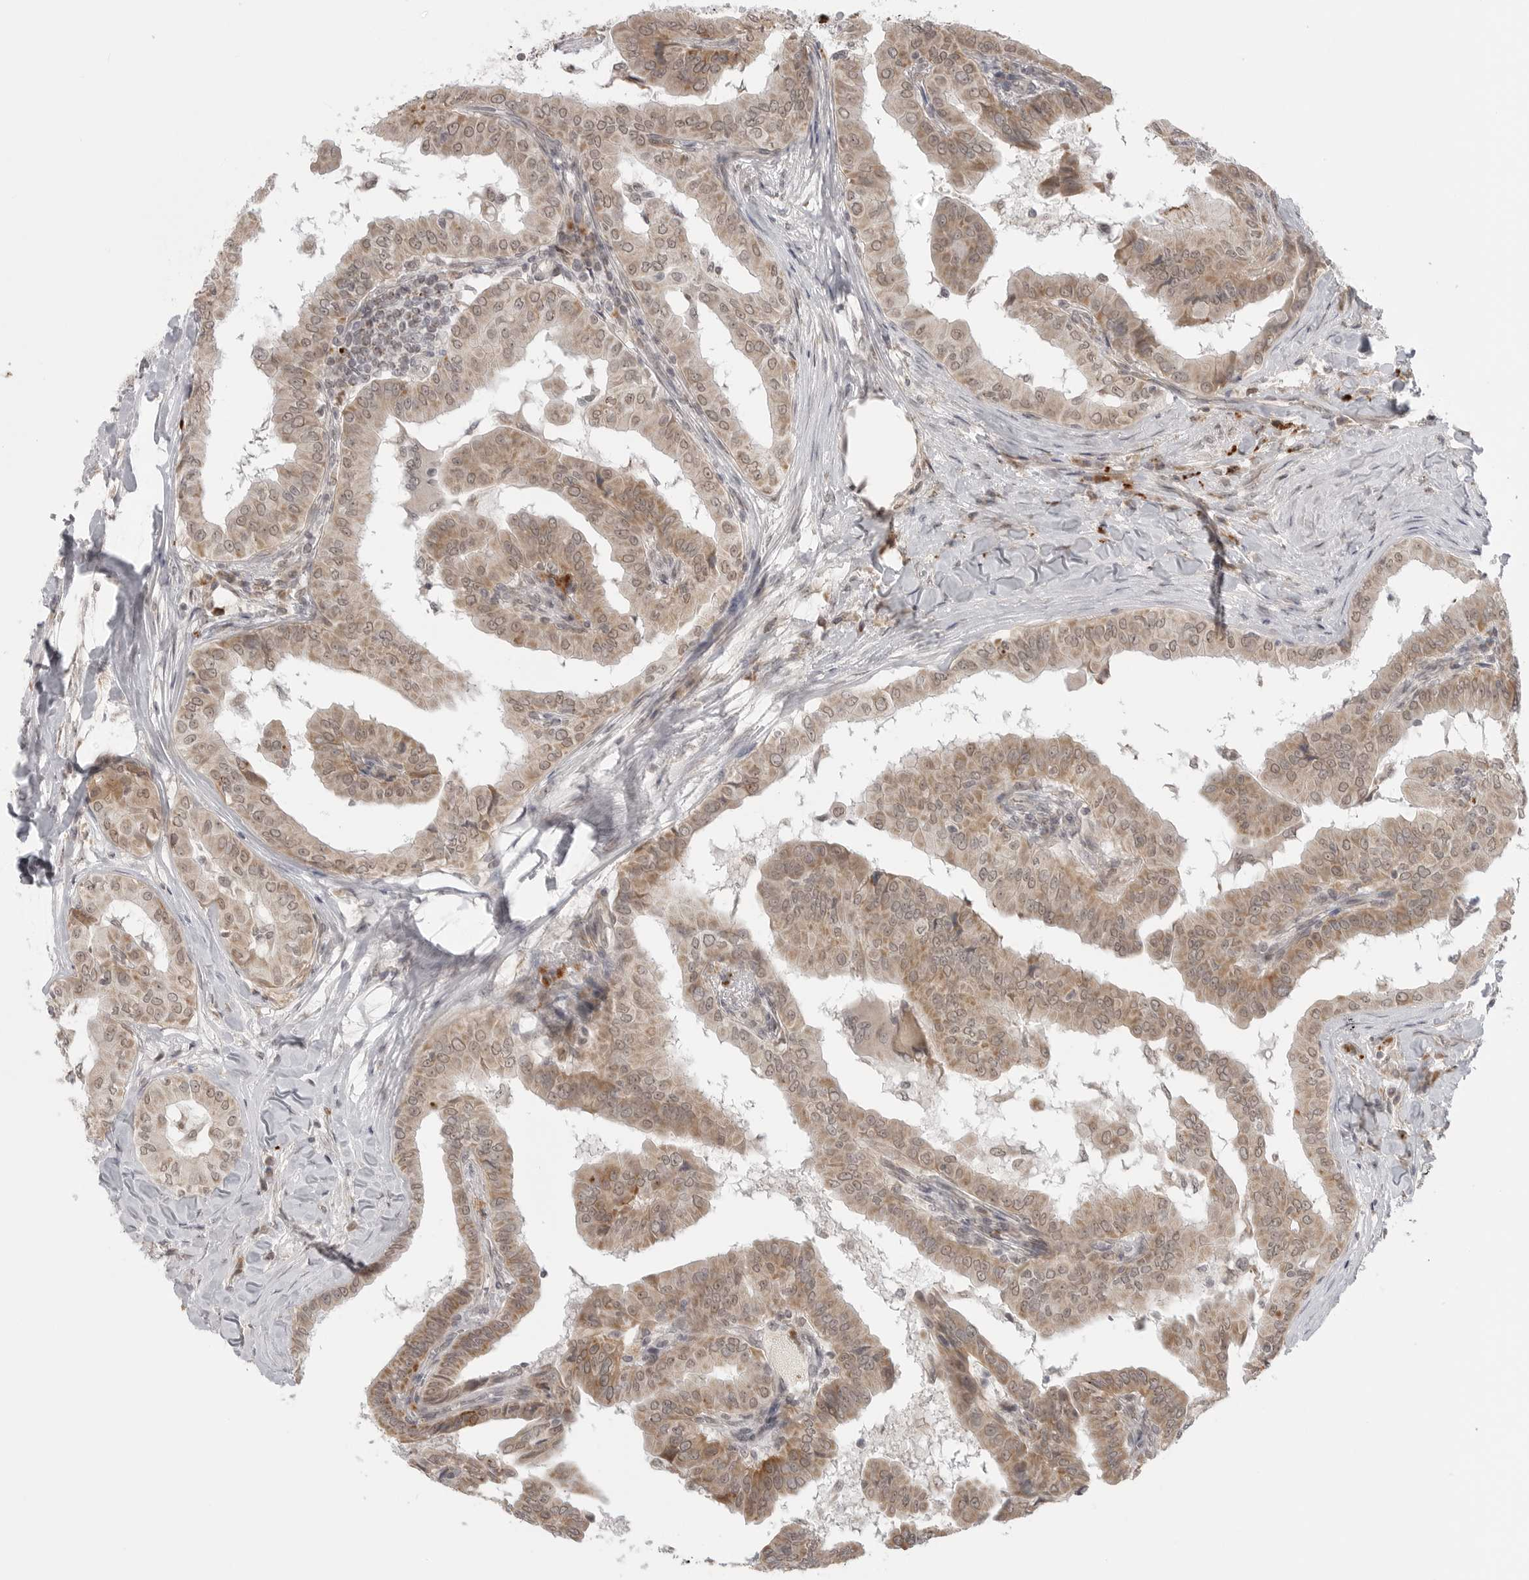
{"staining": {"intensity": "weak", "quantity": ">75%", "location": "cytoplasmic/membranous,nuclear"}, "tissue": "thyroid cancer", "cell_type": "Tumor cells", "image_type": "cancer", "snomed": [{"axis": "morphology", "description": "Papillary adenocarcinoma, NOS"}, {"axis": "topography", "description": "Thyroid gland"}], "caption": "IHC of human thyroid cancer shows low levels of weak cytoplasmic/membranous and nuclear staining in about >75% of tumor cells.", "gene": "KALRN", "patient": {"sex": "male", "age": 33}}